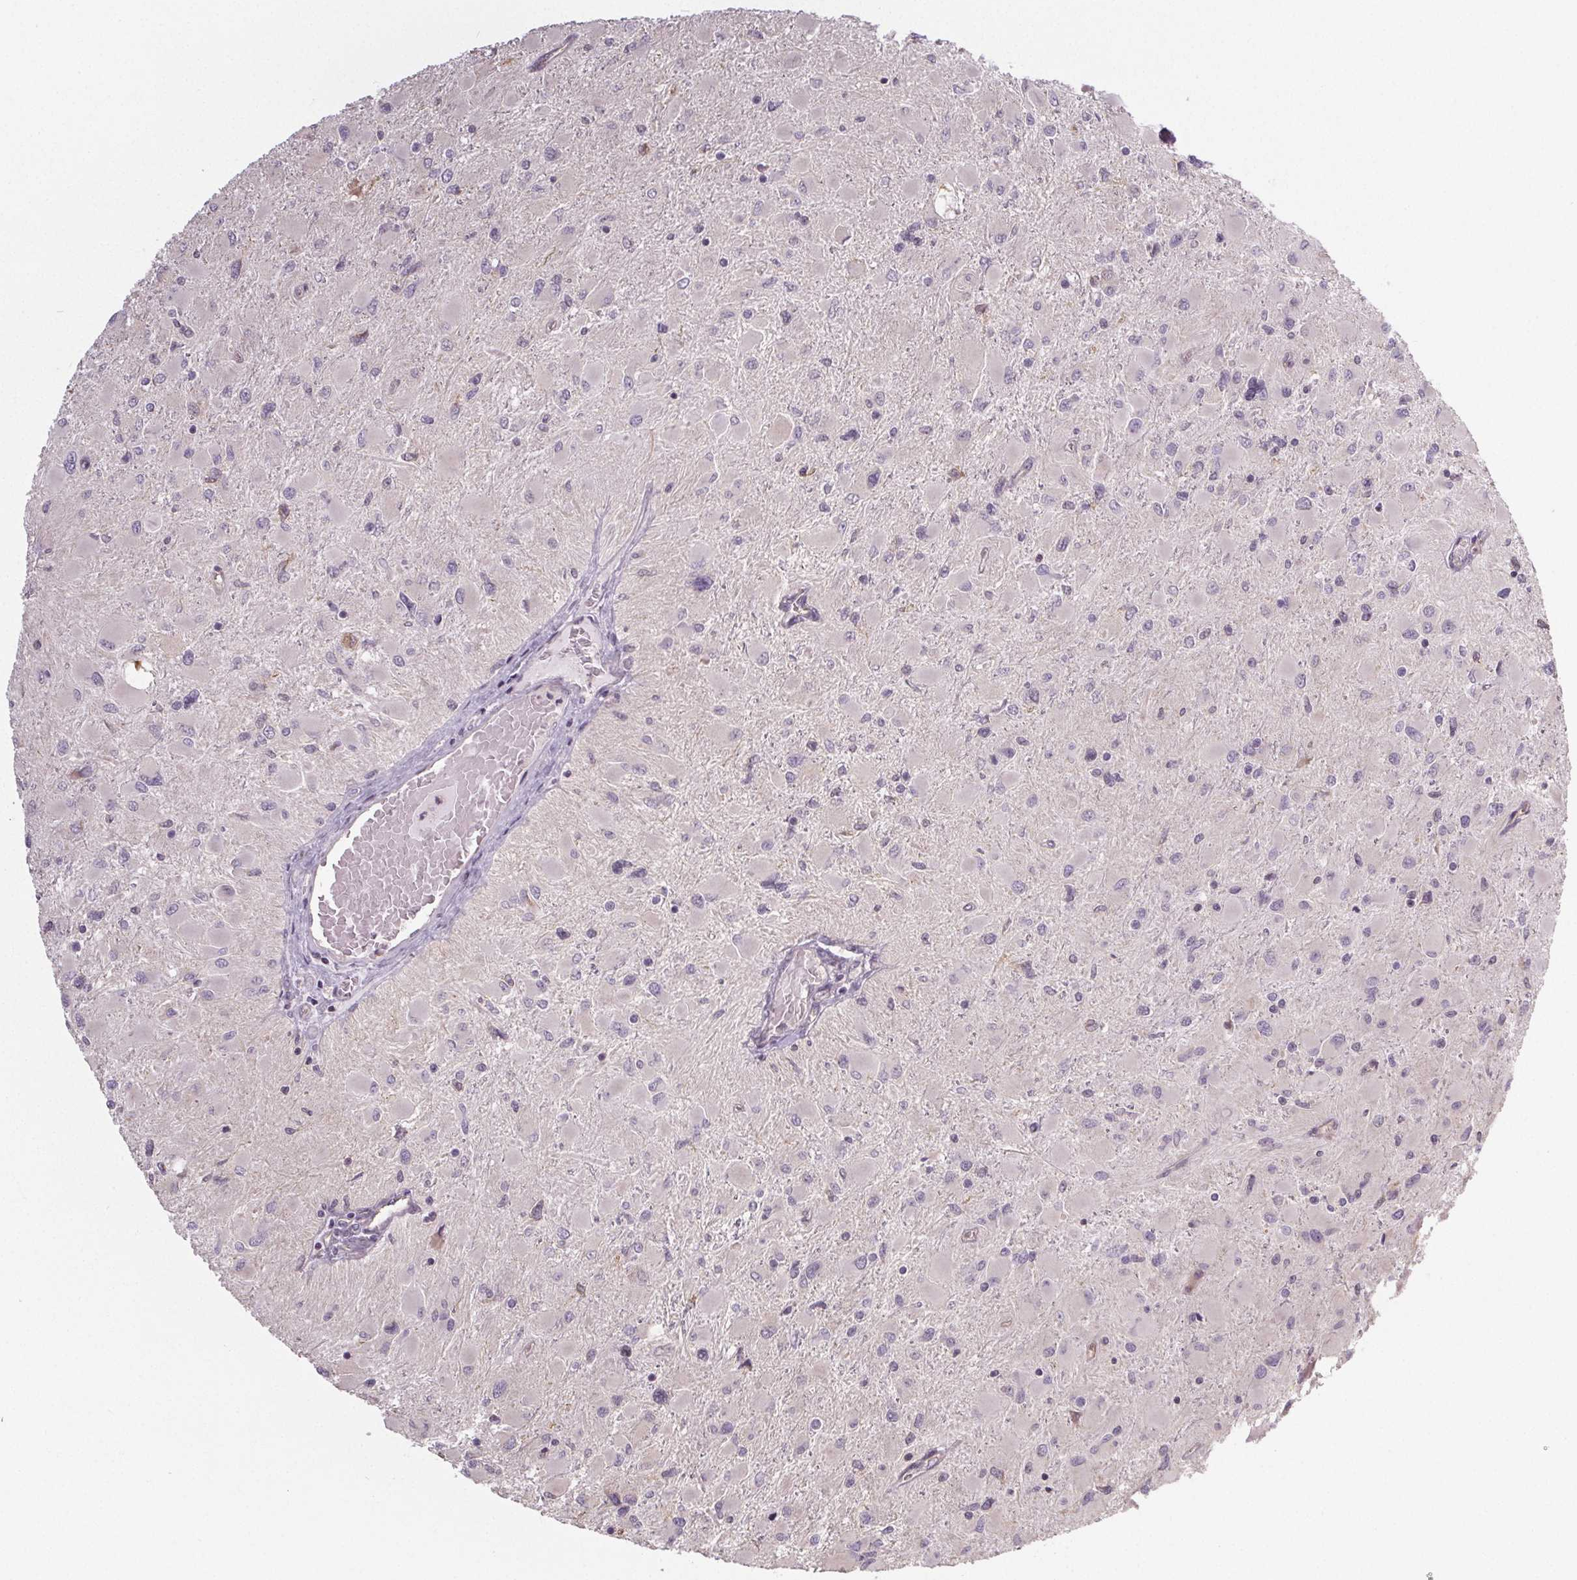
{"staining": {"intensity": "negative", "quantity": "none", "location": "none"}, "tissue": "glioma", "cell_type": "Tumor cells", "image_type": "cancer", "snomed": [{"axis": "morphology", "description": "Glioma, malignant, High grade"}, {"axis": "topography", "description": "Cerebral cortex"}], "caption": "DAB (3,3'-diaminobenzidine) immunohistochemical staining of human malignant high-grade glioma exhibits no significant expression in tumor cells.", "gene": "SLC26A2", "patient": {"sex": "female", "age": 36}}